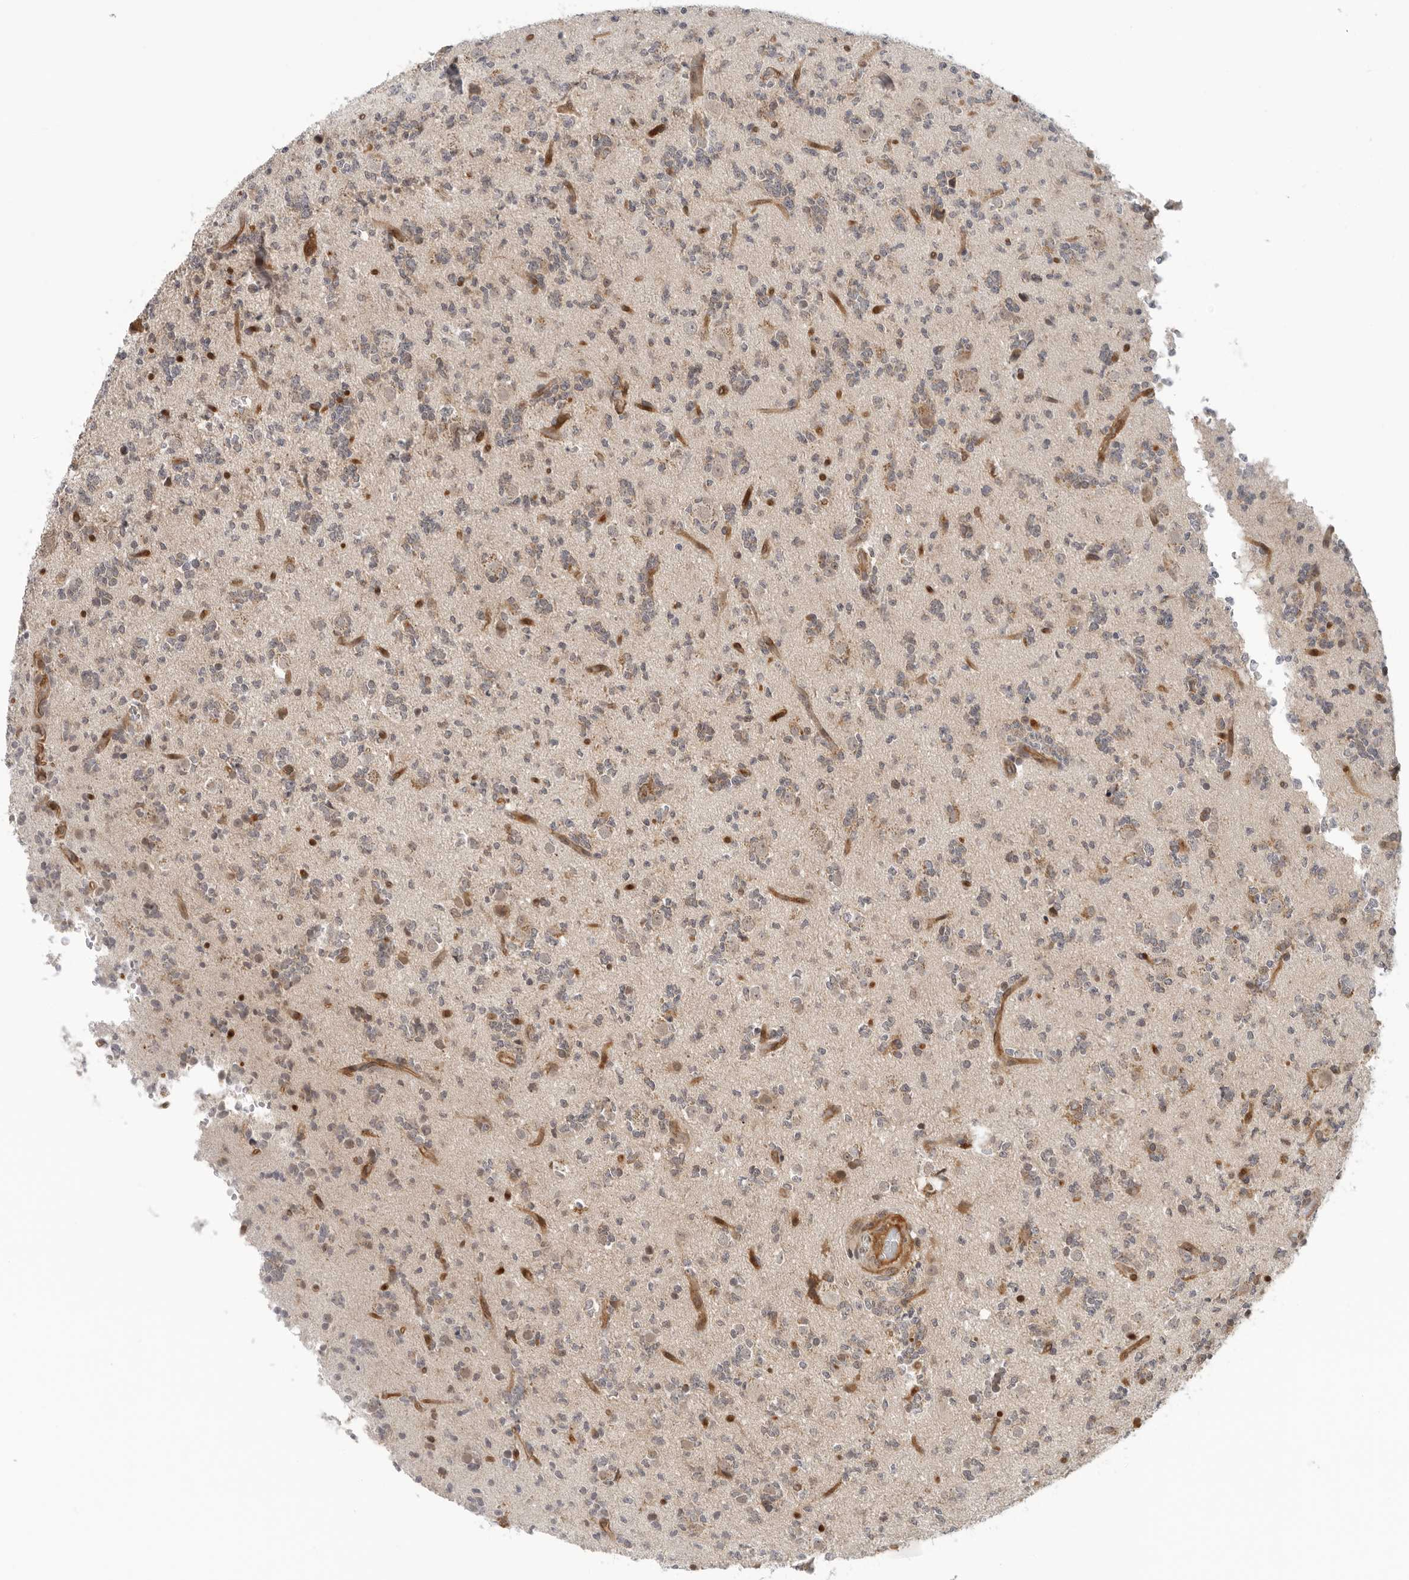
{"staining": {"intensity": "weak", "quantity": "<25%", "location": "cytoplasmic/membranous"}, "tissue": "glioma", "cell_type": "Tumor cells", "image_type": "cancer", "snomed": [{"axis": "morphology", "description": "Glioma, malignant, High grade"}, {"axis": "topography", "description": "Brain"}], "caption": "Immunohistochemical staining of malignant glioma (high-grade) demonstrates no significant staining in tumor cells.", "gene": "SUGCT", "patient": {"sex": "female", "age": 62}}